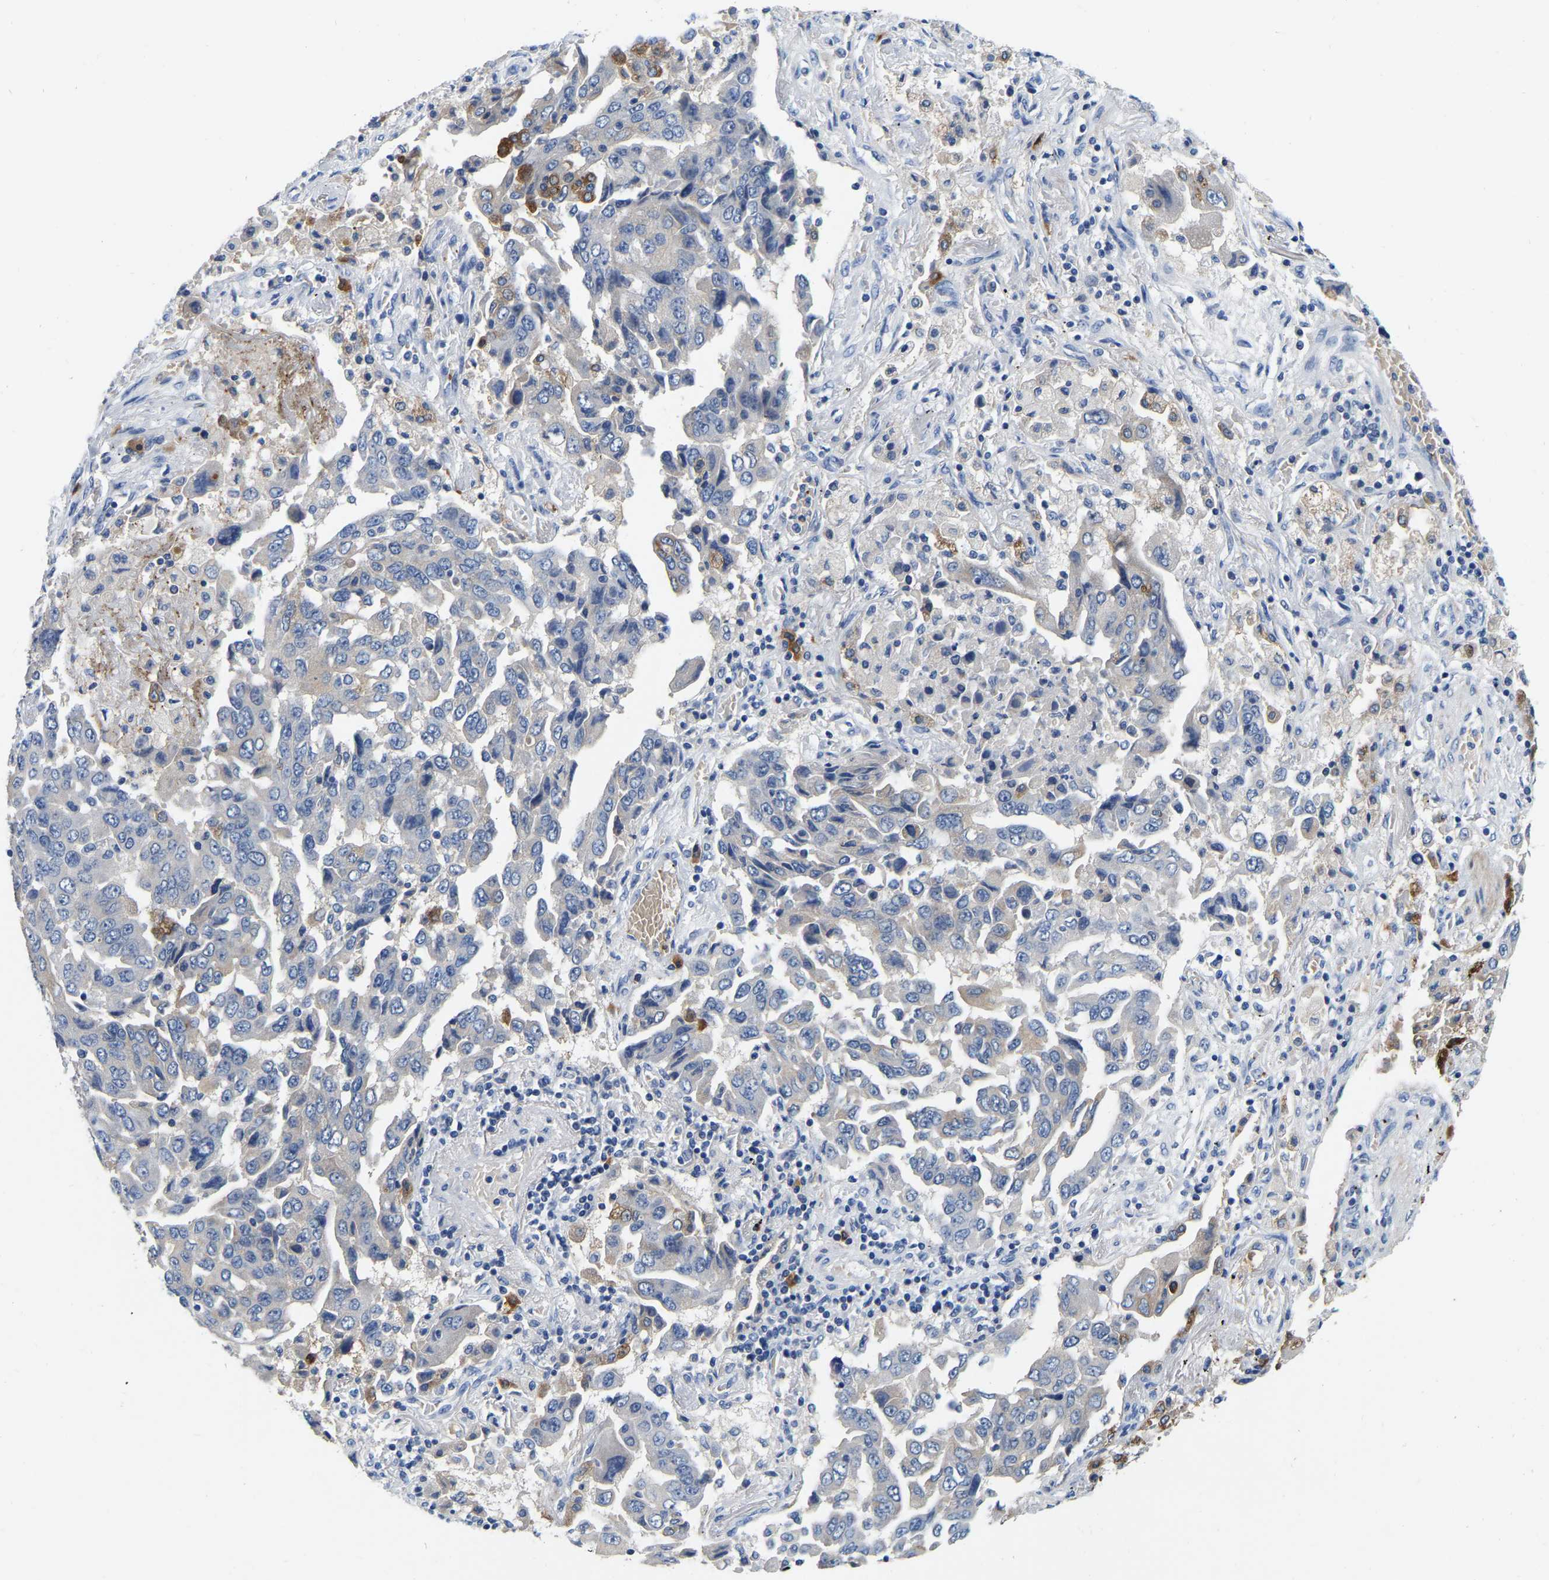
{"staining": {"intensity": "negative", "quantity": "none", "location": "none"}, "tissue": "lung cancer", "cell_type": "Tumor cells", "image_type": "cancer", "snomed": [{"axis": "morphology", "description": "Adenocarcinoma, NOS"}, {"axis": "topography", "description": "Lung"}], "caption": "Micrograph shows no protein expression in tumor cells of lung adenocarcinoma tissue.", "gene": "RAB27B", "patient": {"sex": "female", "age": 65}}